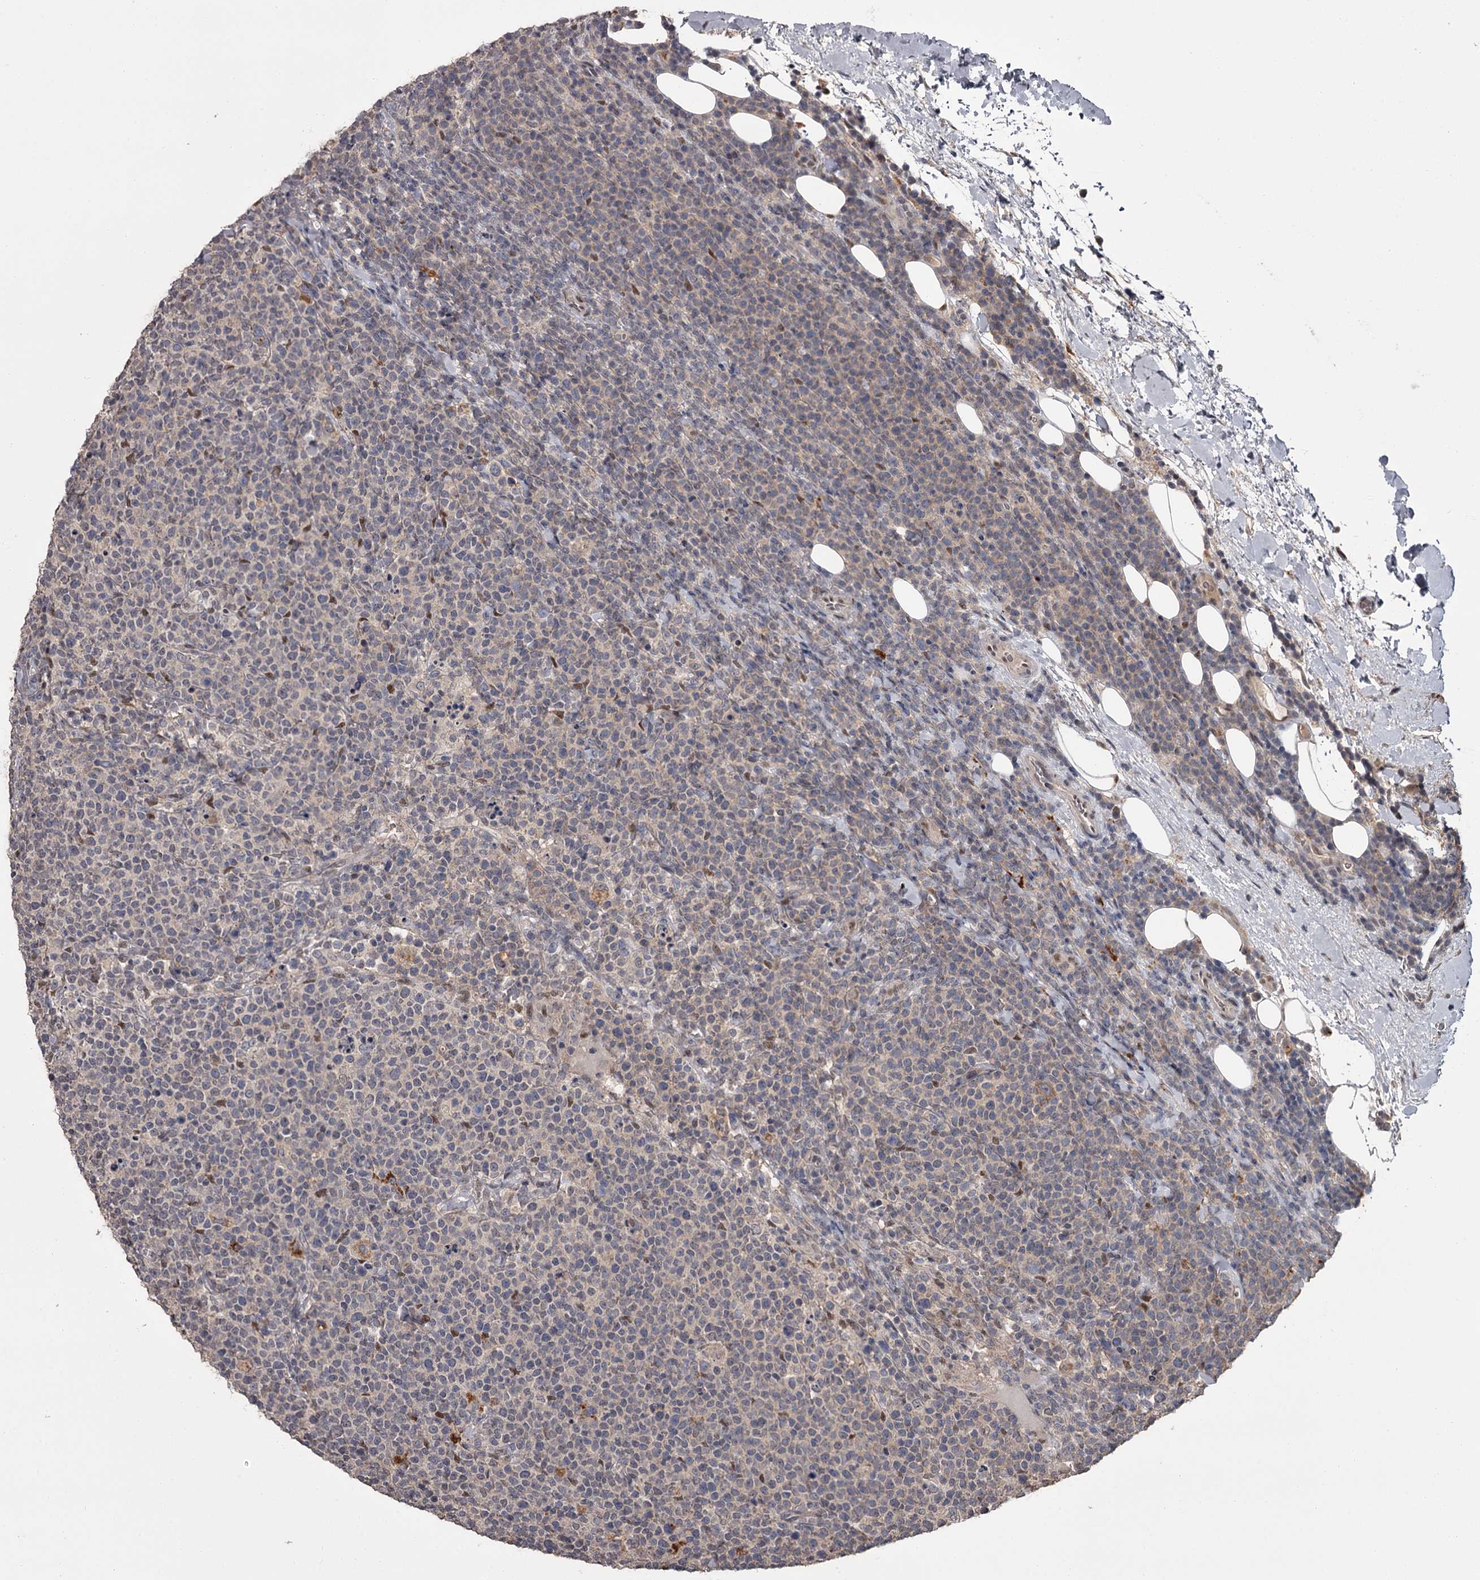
{"staining": {"intensity": "negative", "quantity": "none", "location": "none"}, "tissue": "lymphoma", "cell_type": "Tumor cells", "image_type": "cancer", "snomed": [{"axis": "morphology", "description": "Malignant lymphoma, non-Hodgkin's type, High grade"}, {"axis": "topography", "description": "Lymph node"}], "caption": "High magnification brightfield microscopy of lymphoma stained with DAB (3,3'-diaminobenzidine) (brown) and counterstained with hematoxylin (blue): tumor cells show no significant expression.", "gene": "PRPF40B", "patient": {"sex": "male", "age": 61}}